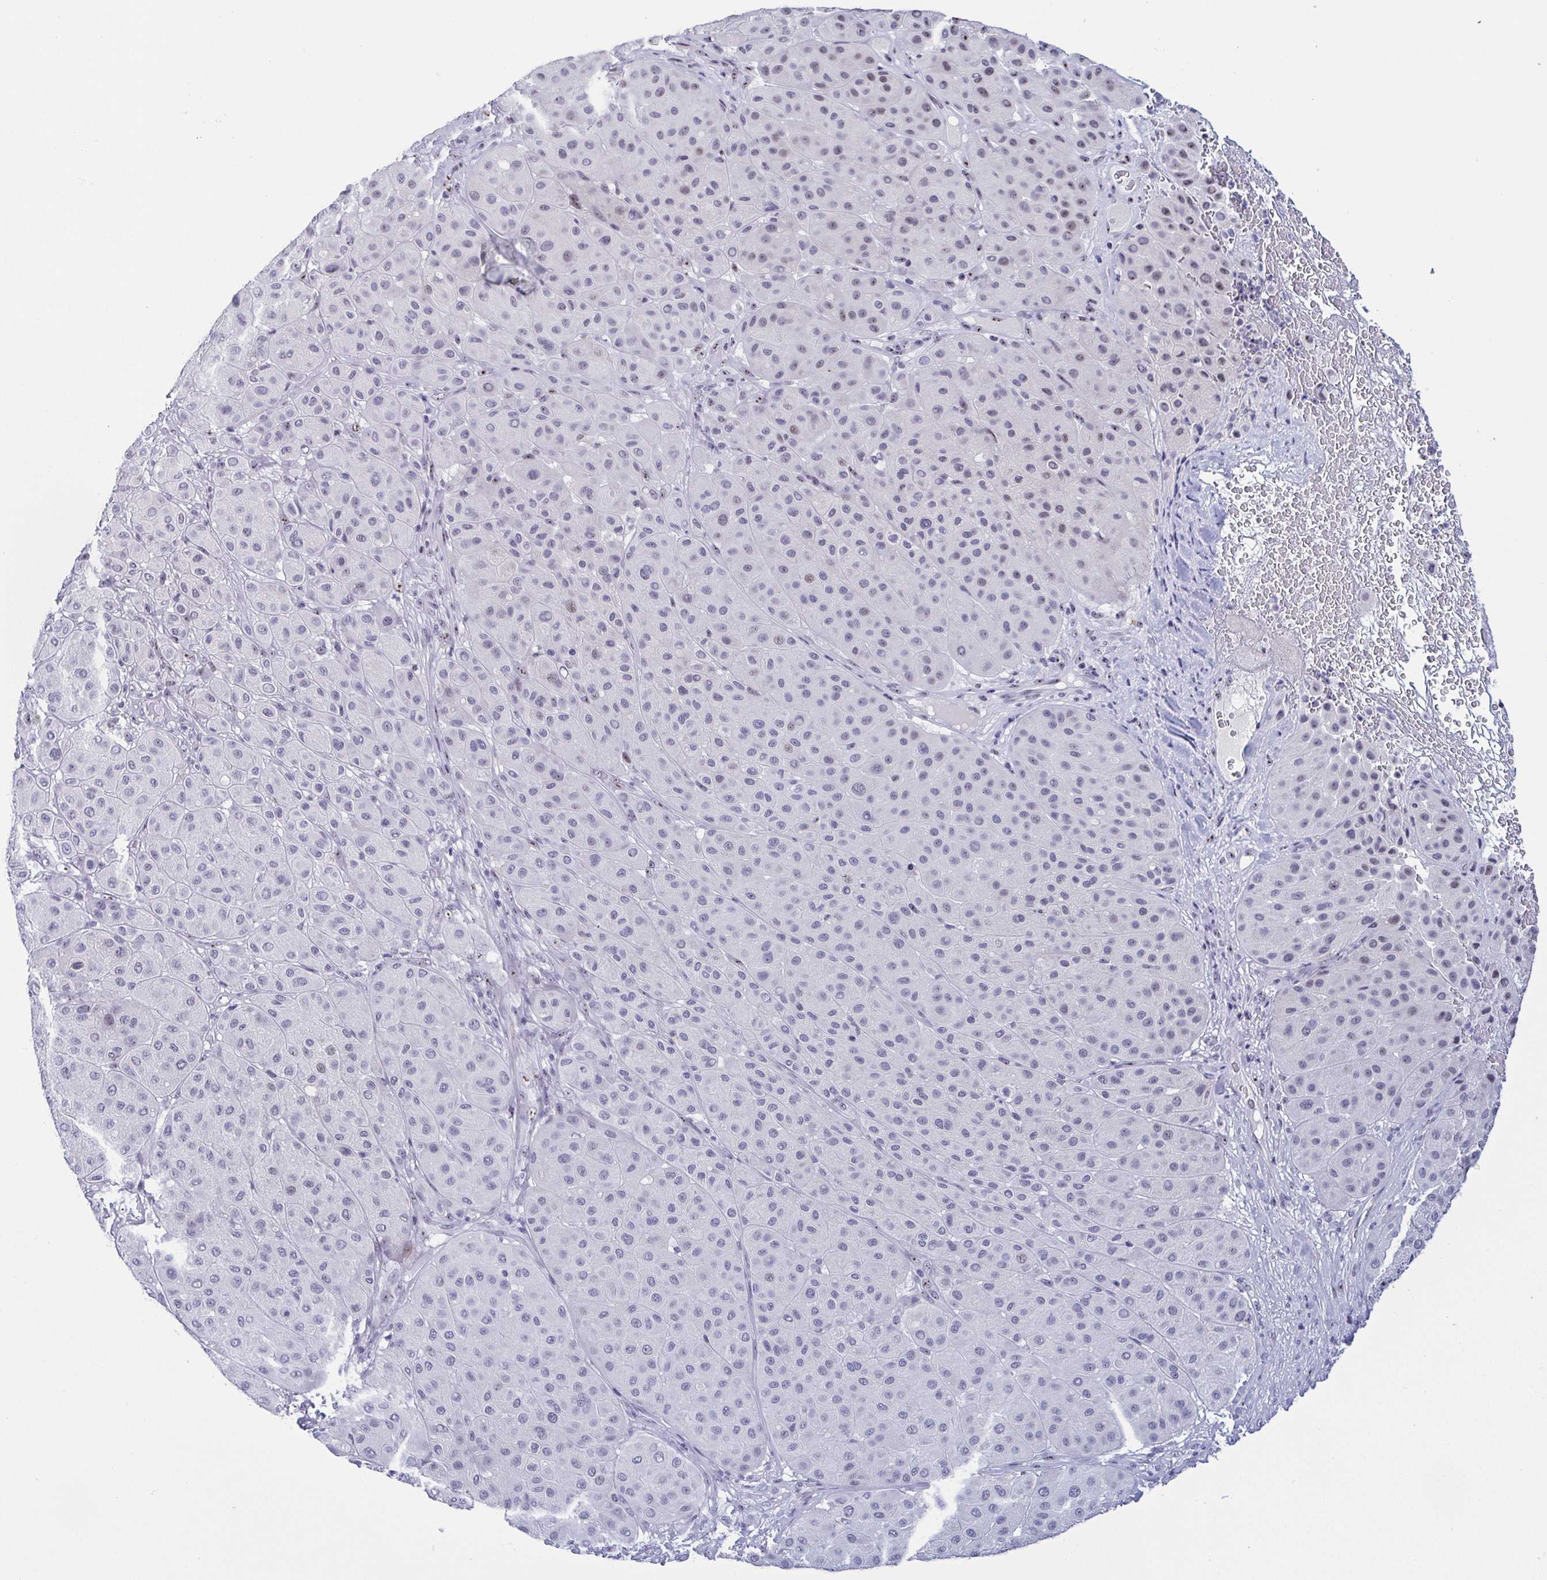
{"staining": {"intensity": "weak", "quantity": "<25%", "location": "nuclear"}, "tissue": "melanoma", "cell_type": "Tumor cells", "image_type": "cancer", "snomed": [{"axis": "morphology", "description": "Malignant melanoma, Metastatic site"}, {"axis": "topography", "description": "Smooth muscle"}], "caption": "Immunohistochemical staining of human melanoma shows no significant staining in tumor cells. (DAB IHC visualized using brightfield microscopy, high magnification).", "gene": "BZW1", "patient": {"sex": "male", "age": 41}}